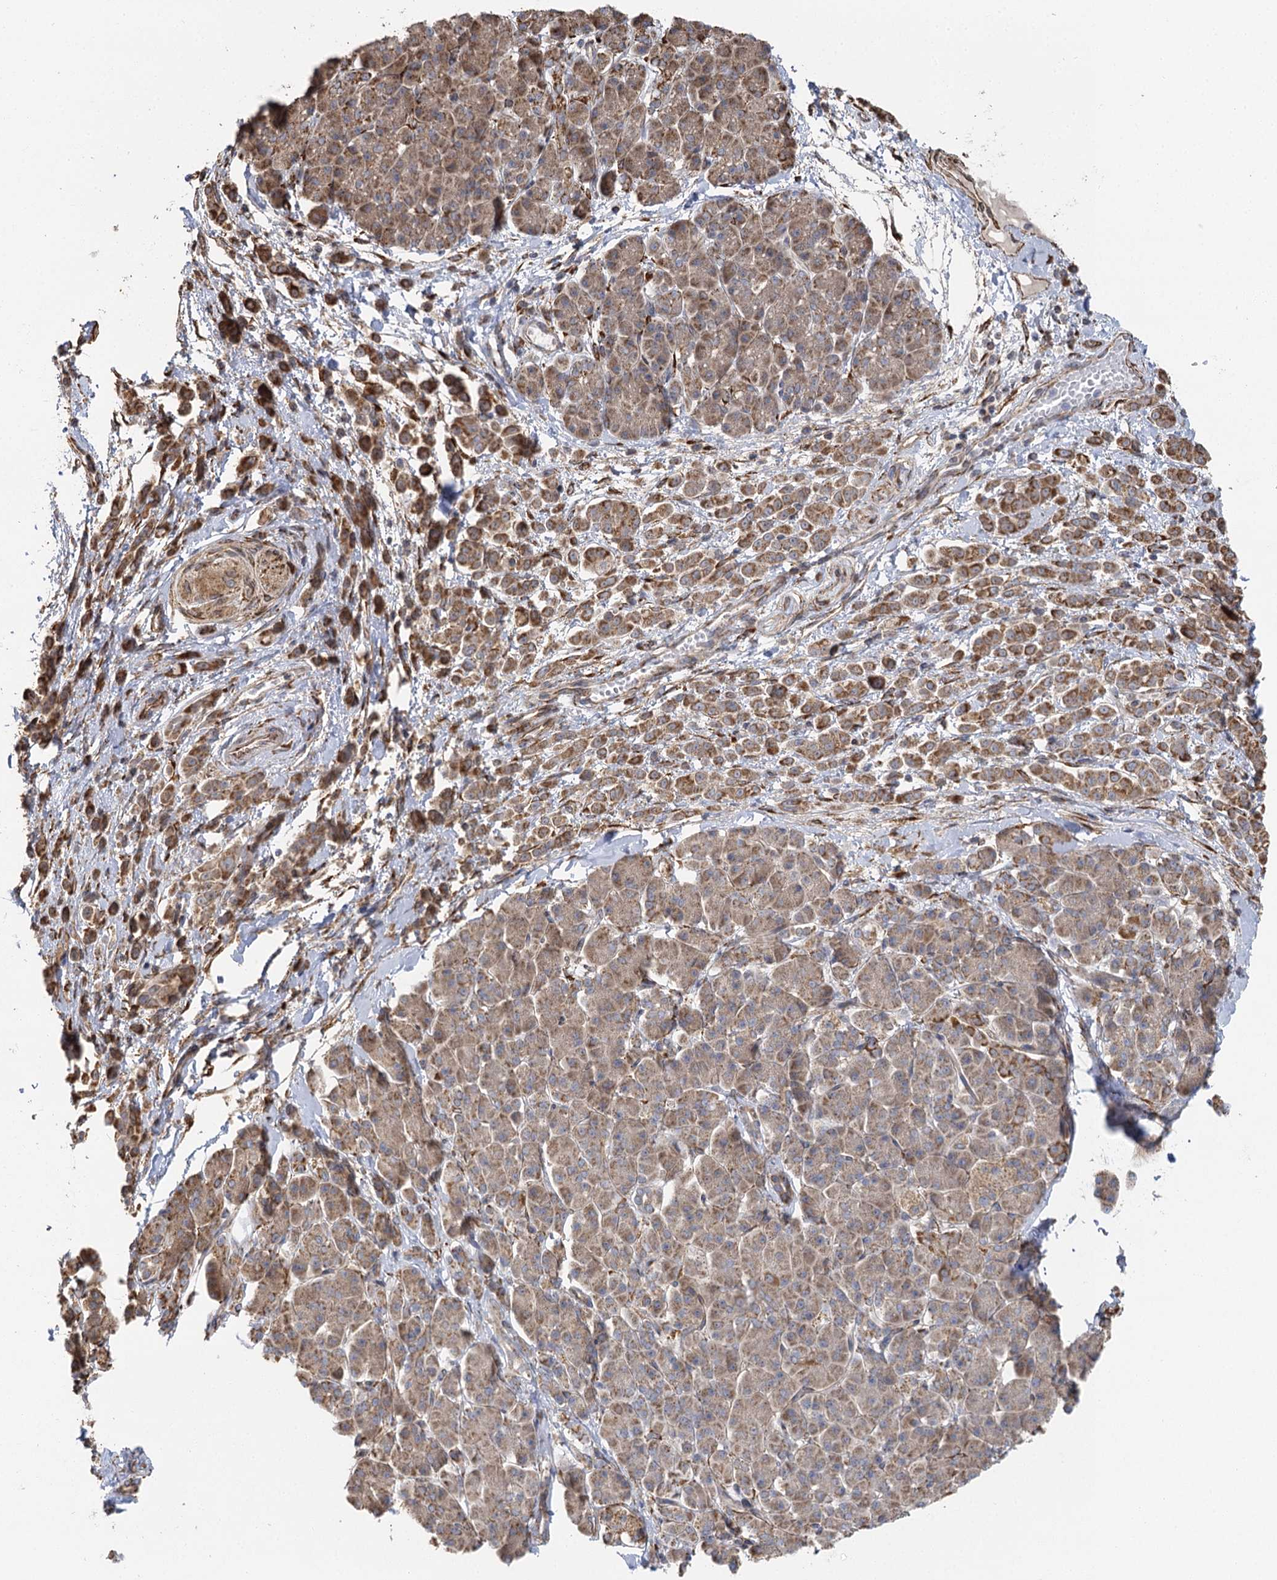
{"staining": {"intensity": "moderate", "quantity": ">75%", "location": "cytoplasmic/membranous"}, "tissue": "pancreatic cancer", "cell_type": "Tumor cells", "image_type": "cancer", "snomed": [{"axis": "morphology", "description": "Normal tissue, NOS"}, {"axis": "morphology", "description": "Adenocarcinoma, NOS"}, {"axis": "topography", "description": "Pancreas"}], "caption": "Pancreatic cancer (adenocarcinoma) tissue exhibits moderate cytoplasmic/membranous positivity in about >75% of tumor cells, visualized by immunohistochemistry. (IHC, brightfield microscopy, high magnification).", "gene": "IL11RA", "patient": {"sex": "female", "age": 64}}